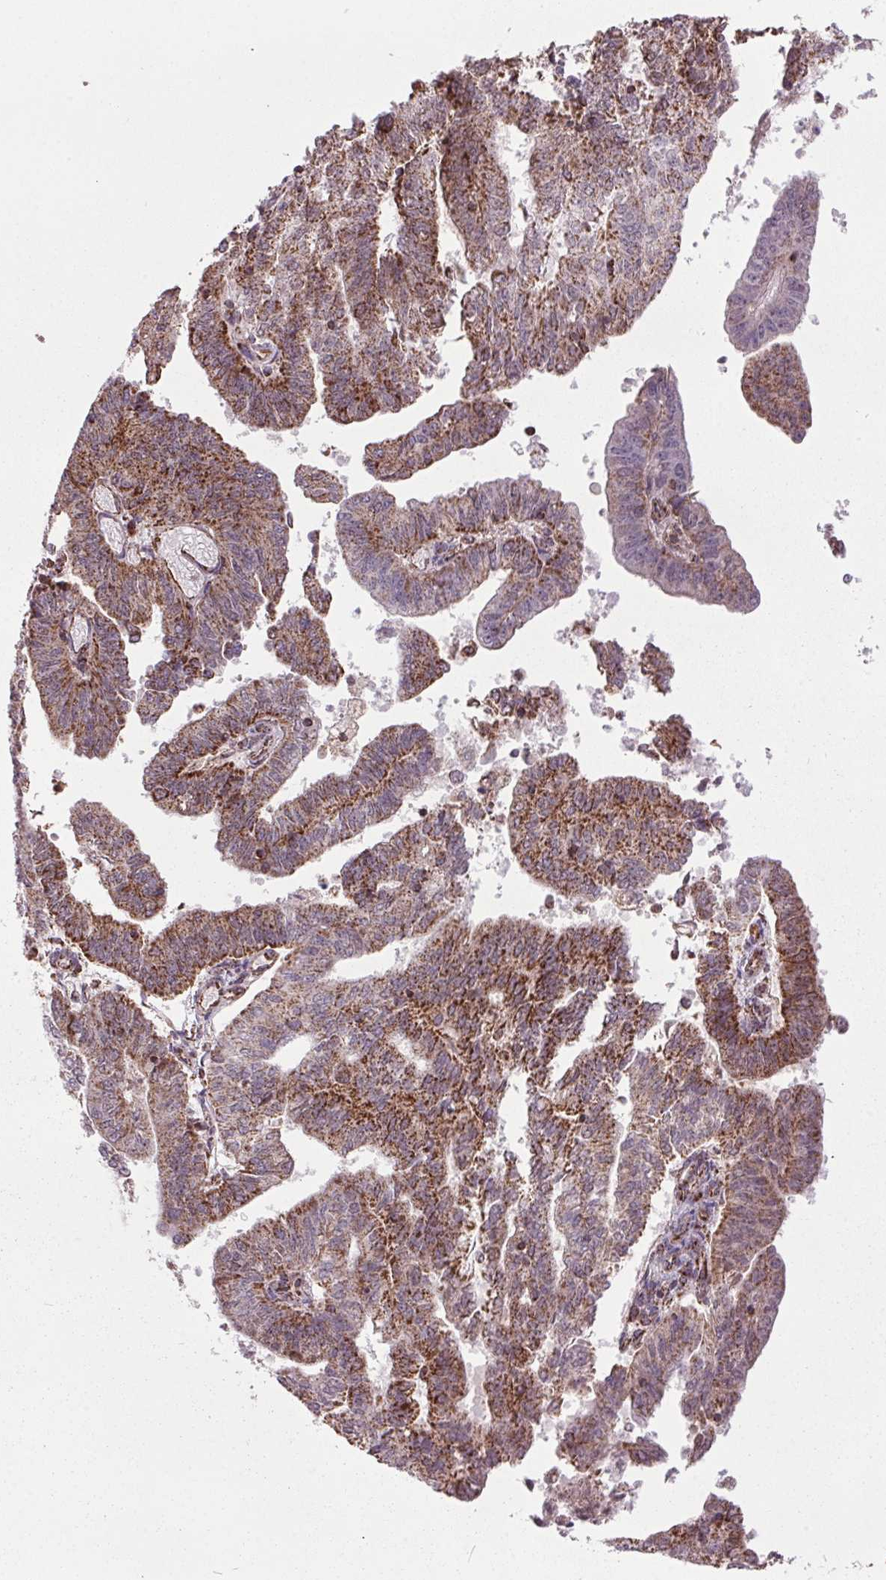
{"staining": {"intensity": "moderate", "quantity": ">75%", "location": "cytoplasmic/membranous"}, "tissue": "endometrial cancer", "cell_type": "Tumor cells", "image_type": "cancer", "snomed": [{"axis": "morphology", "description": "Adenocarcinoma, NOS"}, {"axis": "topography", "description": "Endometrium"}], "caption": "This image reveals endometrial adenocarcinoma stained with immunohistochemistry to label a protein in brown. The cytoplasmic/membranous of tumor cells show moderate positivity for the protein. Nuclei are counter-stained blue.", "gene": "NDUFS6", "patient": {"sex": "female", "age": 82}}